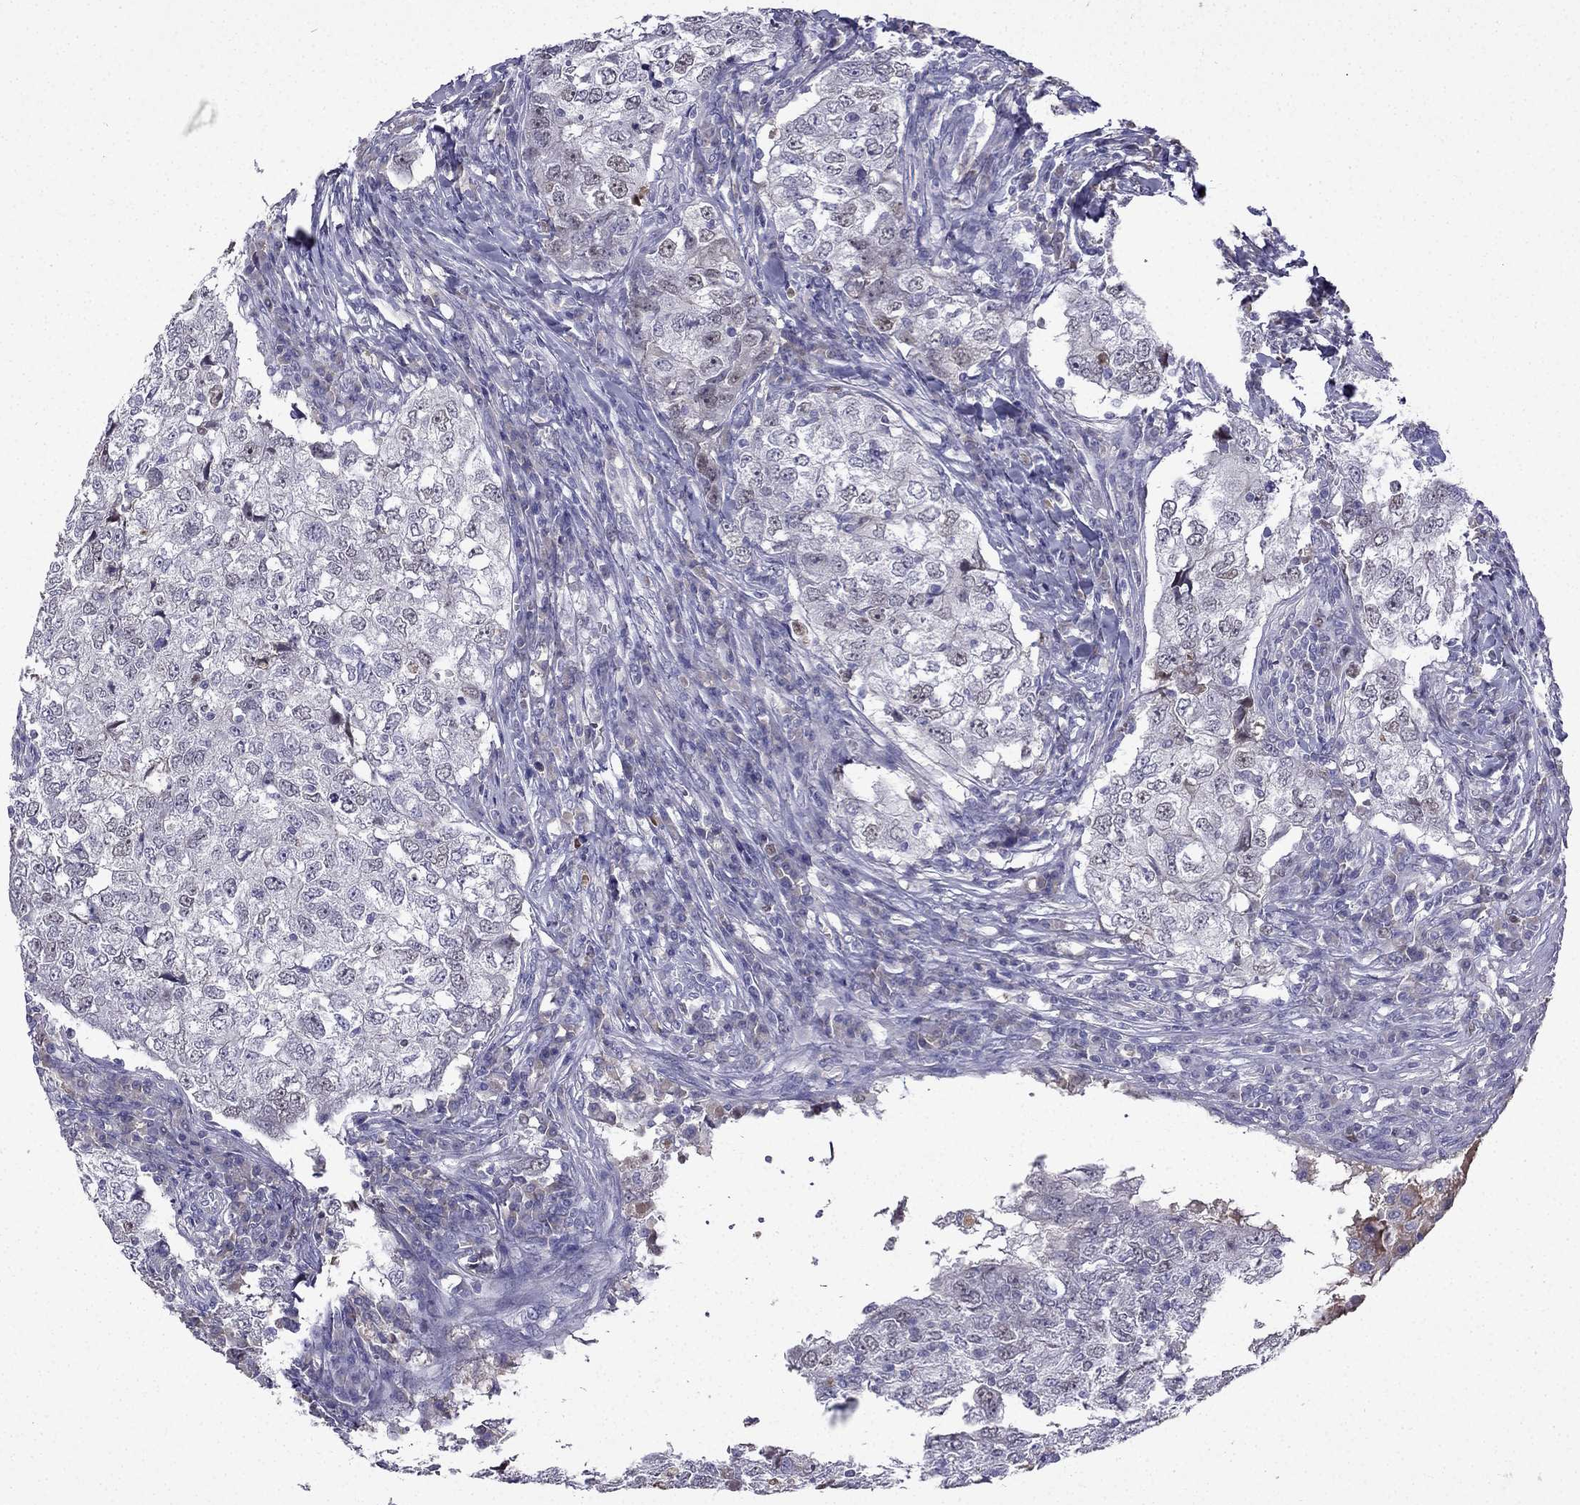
{"staining": {"intensity": "weak", "quantity": "<25%", "location": "nuclear"}, "tissue": "breast cancer", "cell_type": "Tumor cells", "image_type": "cancer", "snomed": [{"axis": "morphology", "description": "Duct carcinoma"}, {"axis": "topography", "description": "Breast"}], "caption": "This is a image of immunohistochemistry (IHC) staining of breast cancer, which shows no positivity in tumor cells.", "gene": "UHRF1", "patient": {"sex": "female", "age": 30}}